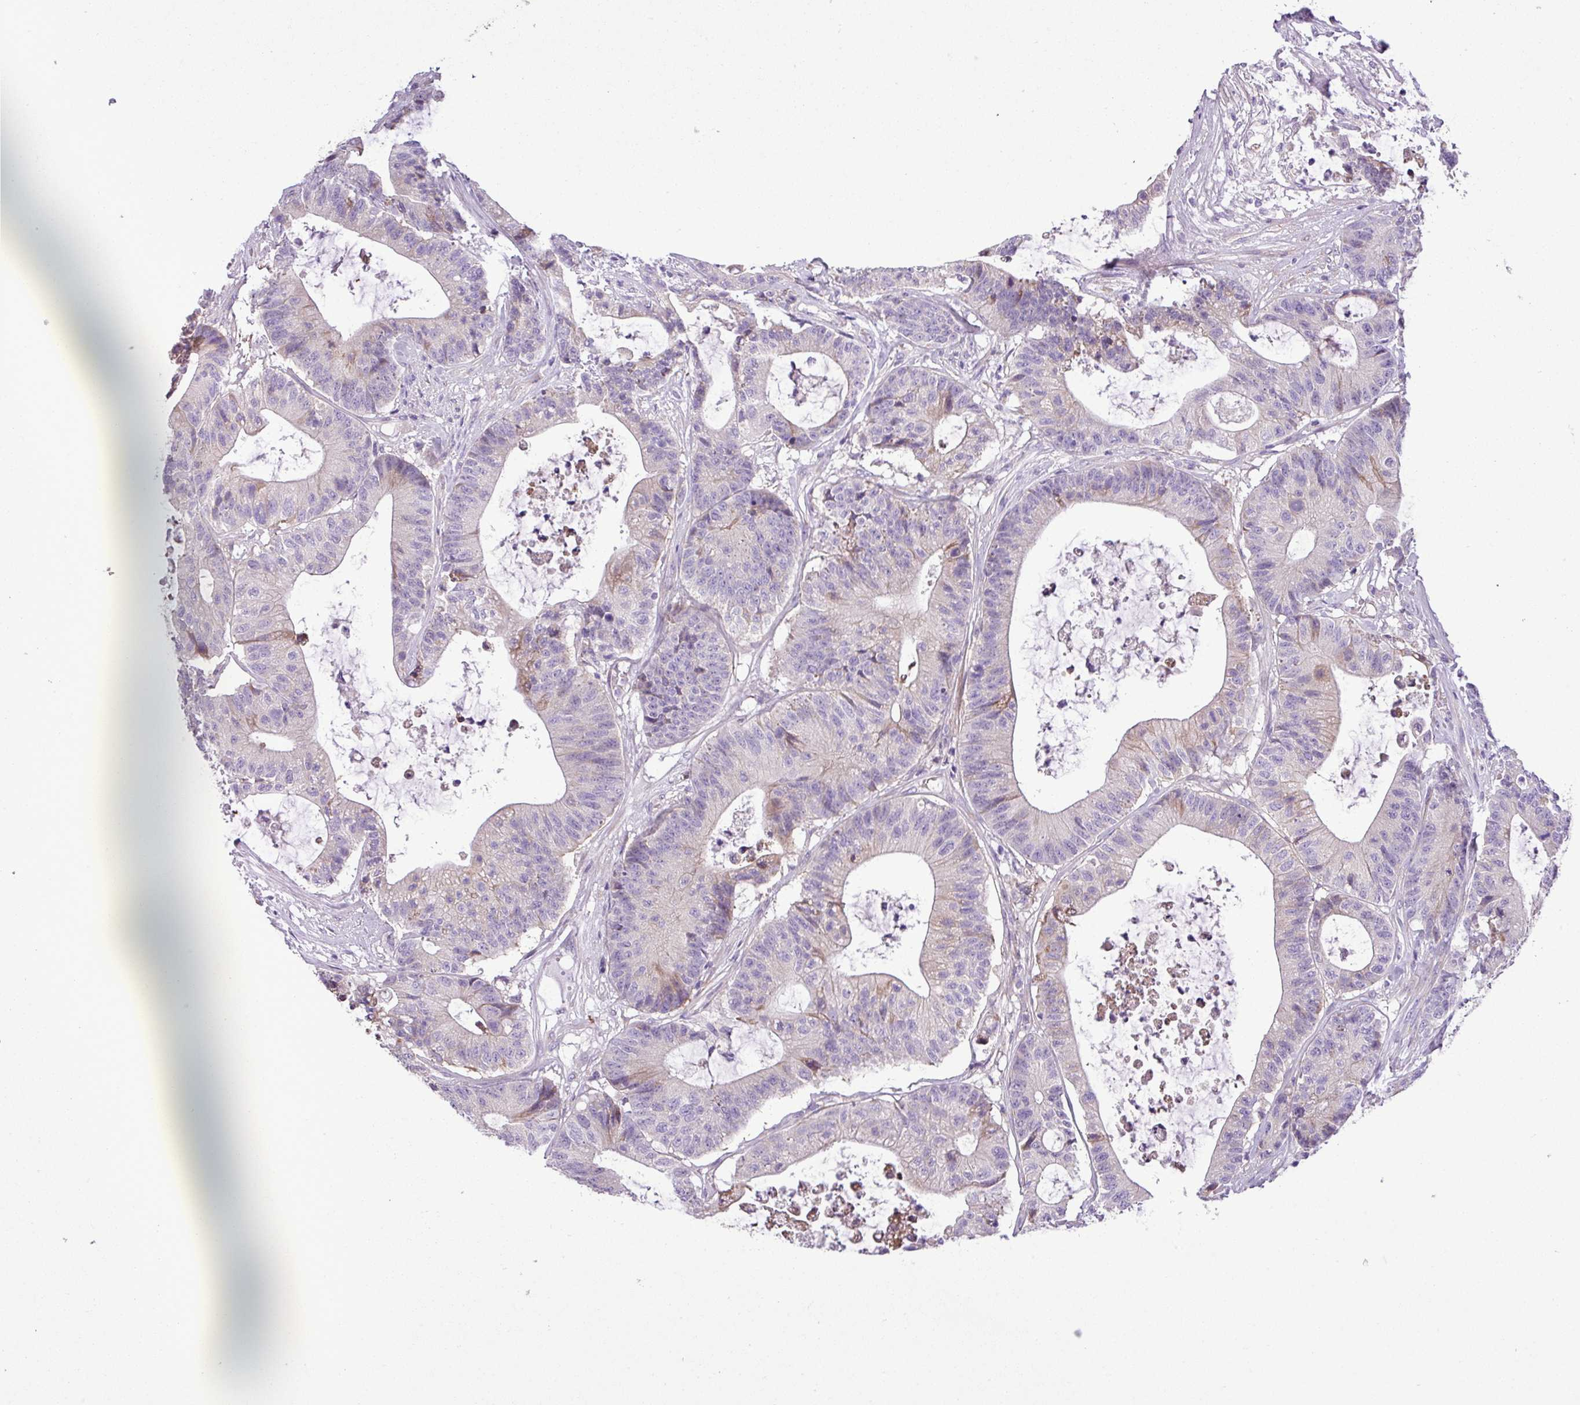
{"staining": {"intensity": "weak", "quantity": "<25%", "location": "cytoplasmic/membranous"}, "tissue": "colorectal cancer", "cell_type": "Tumor cells", "image_type": "cancer", "snomed": [{"axis": "morphology", "description": "Adenocarcinoma, NOS"}, {"axis": "topography", "description": "Colon"}], "caption": "The image shows no staining of tumor cells in colorectal cancer (adenocarcinoma).", "gene": "MOCS3", "patient": {"sex": "female", "age": 84}}